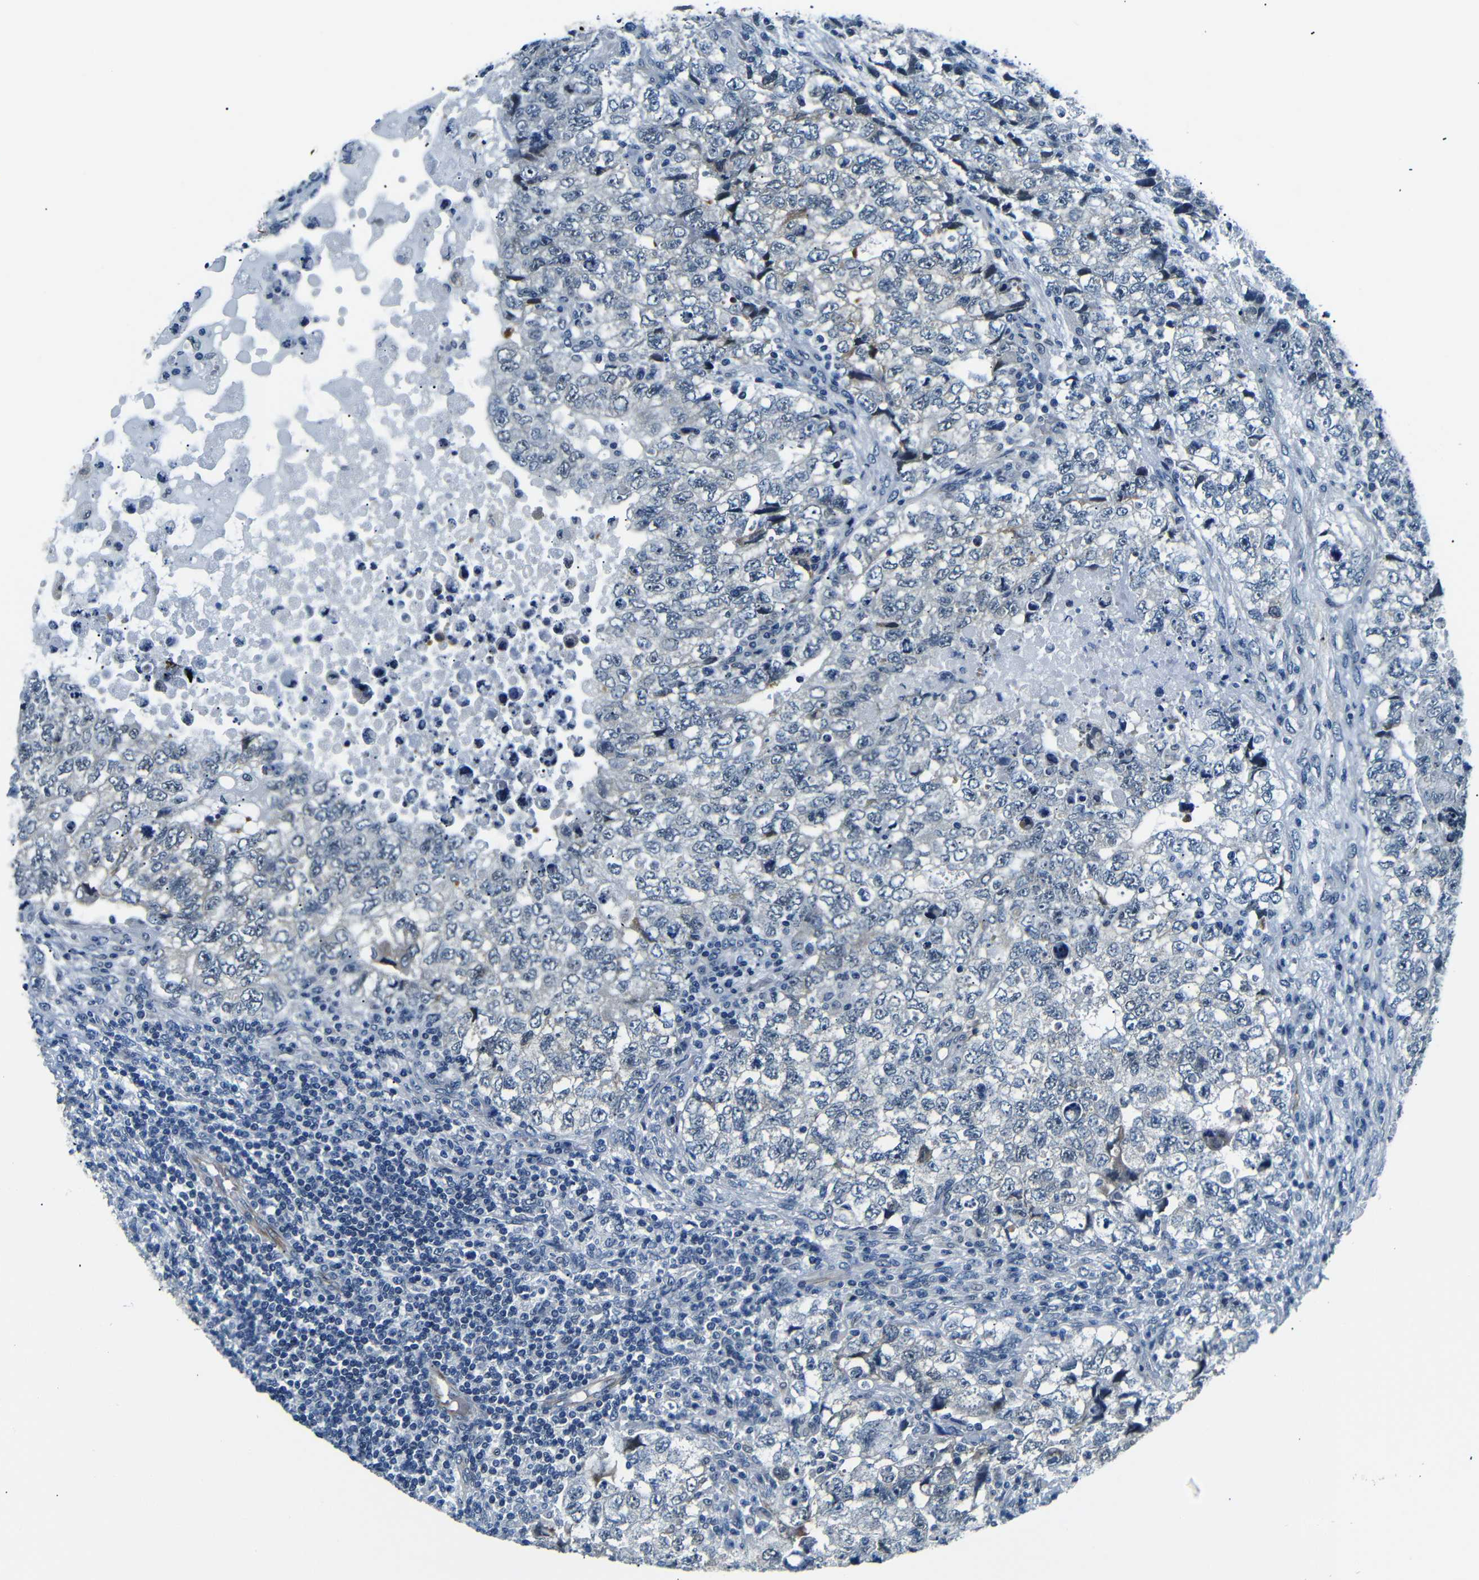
{"staining": {"intensity": "negative", "quantity": "none", "location": "none"}, "tissue": "testis cancer", "cell_type": "Tumor cells", "image_type": "cancer", "snomed": [{"axis": "morphology", "description": "Carcinoma, Embryonal, NOS"}, {"axis": "topography", "description": "Testis"}], "caption": "Tumor cells show no significant protein positivity in embryonal carcinoma (testis).", "gene": "TAFA1", "patient": {"sex": "male", "age": 36}}